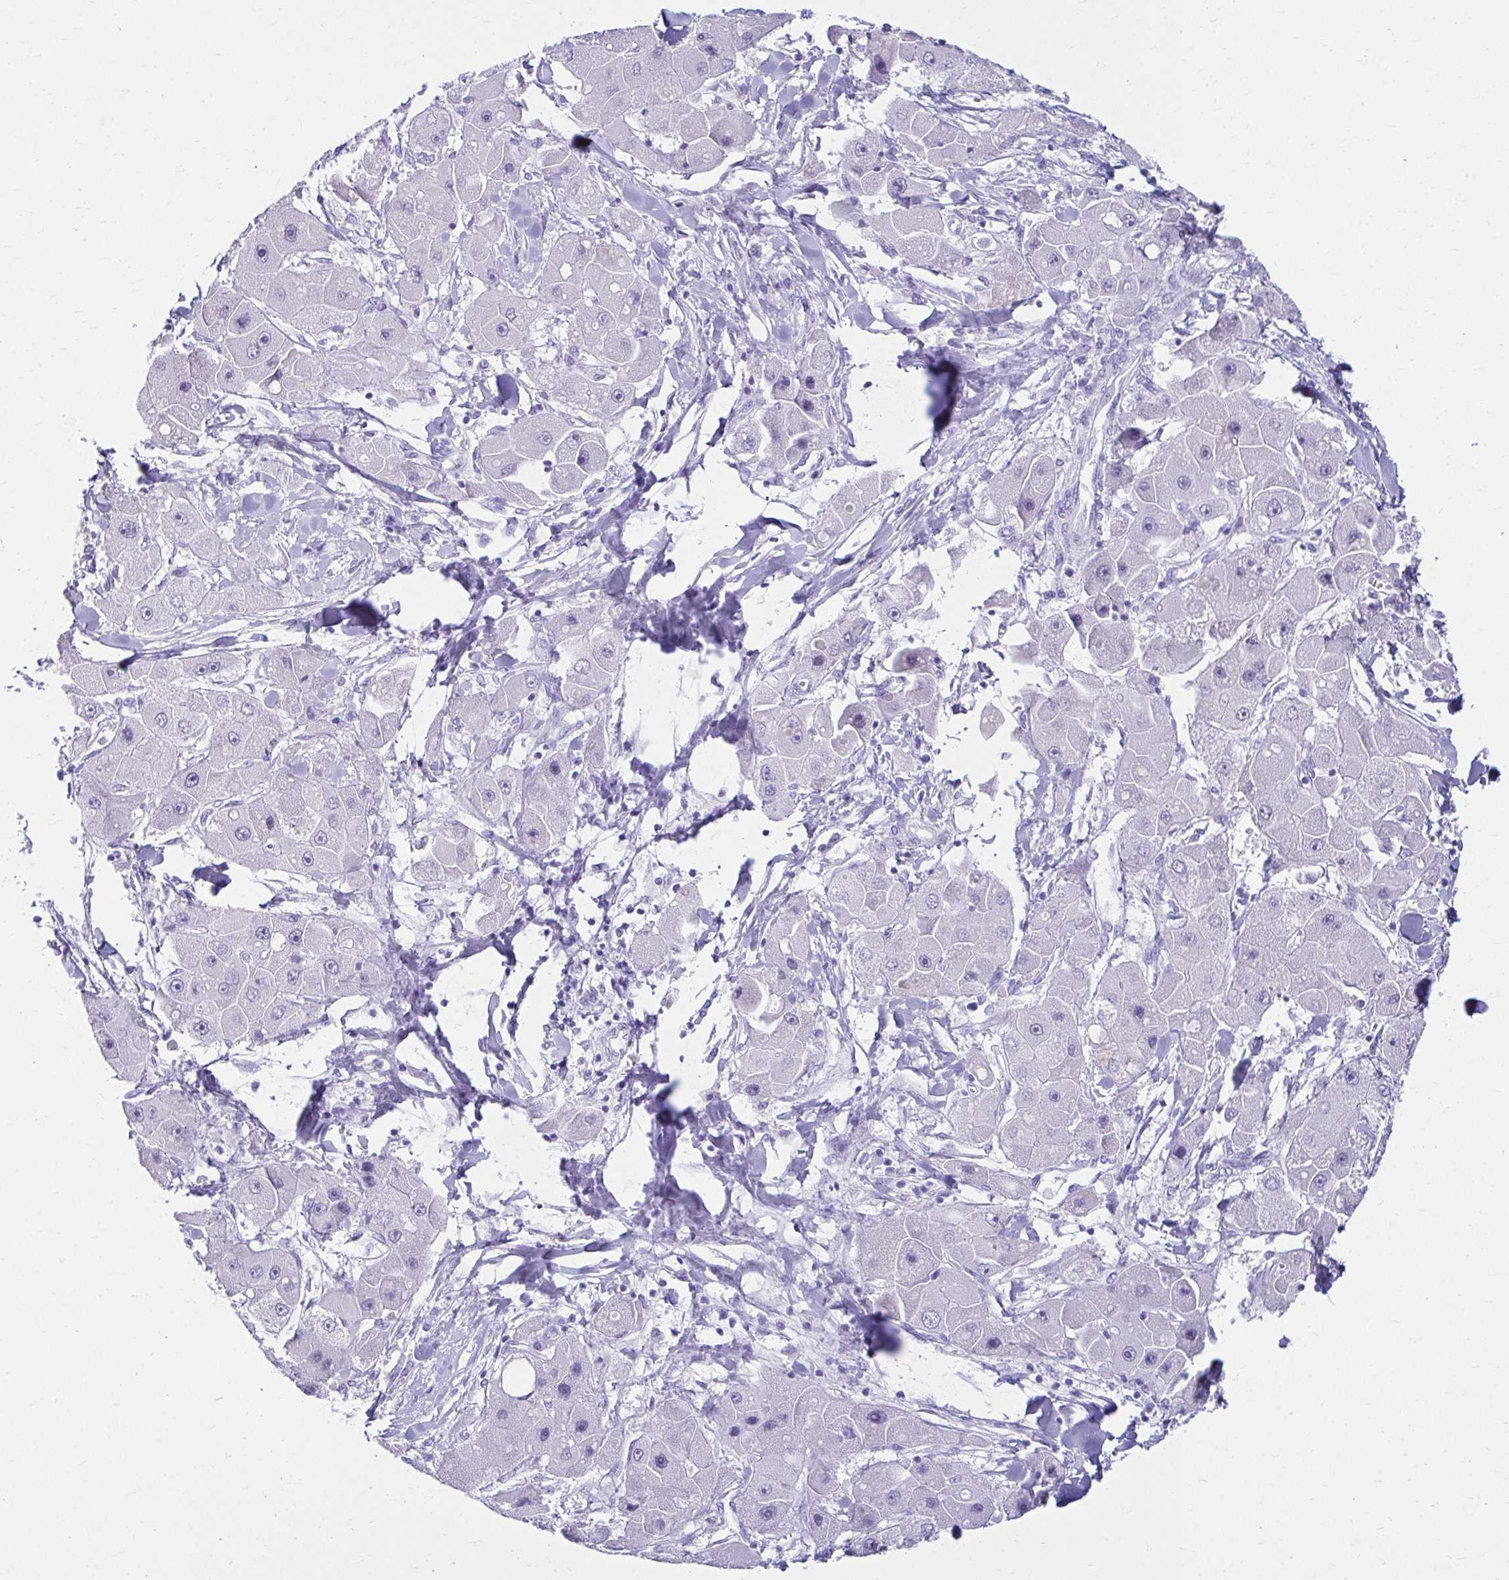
{"staining": {"intensity": "negative", "quantity": "none", "location": "none"}, "tissue": "liver cancer", "cell_type": "Tumor cells", "image_type": "cancer", "snomed": [{"axis": "morphology", "description": "Carcinoma, Hepatocellular, NOS"}, {"axis": "topography", "description": "Liver"}], "caption": "Hepatocellular carcinoma (liver) was stained to show a protein in brown. There is no significant positivity in tumor cells.", "gene": "ATP4B", "patient": {"sex": "male", "age": 24}}